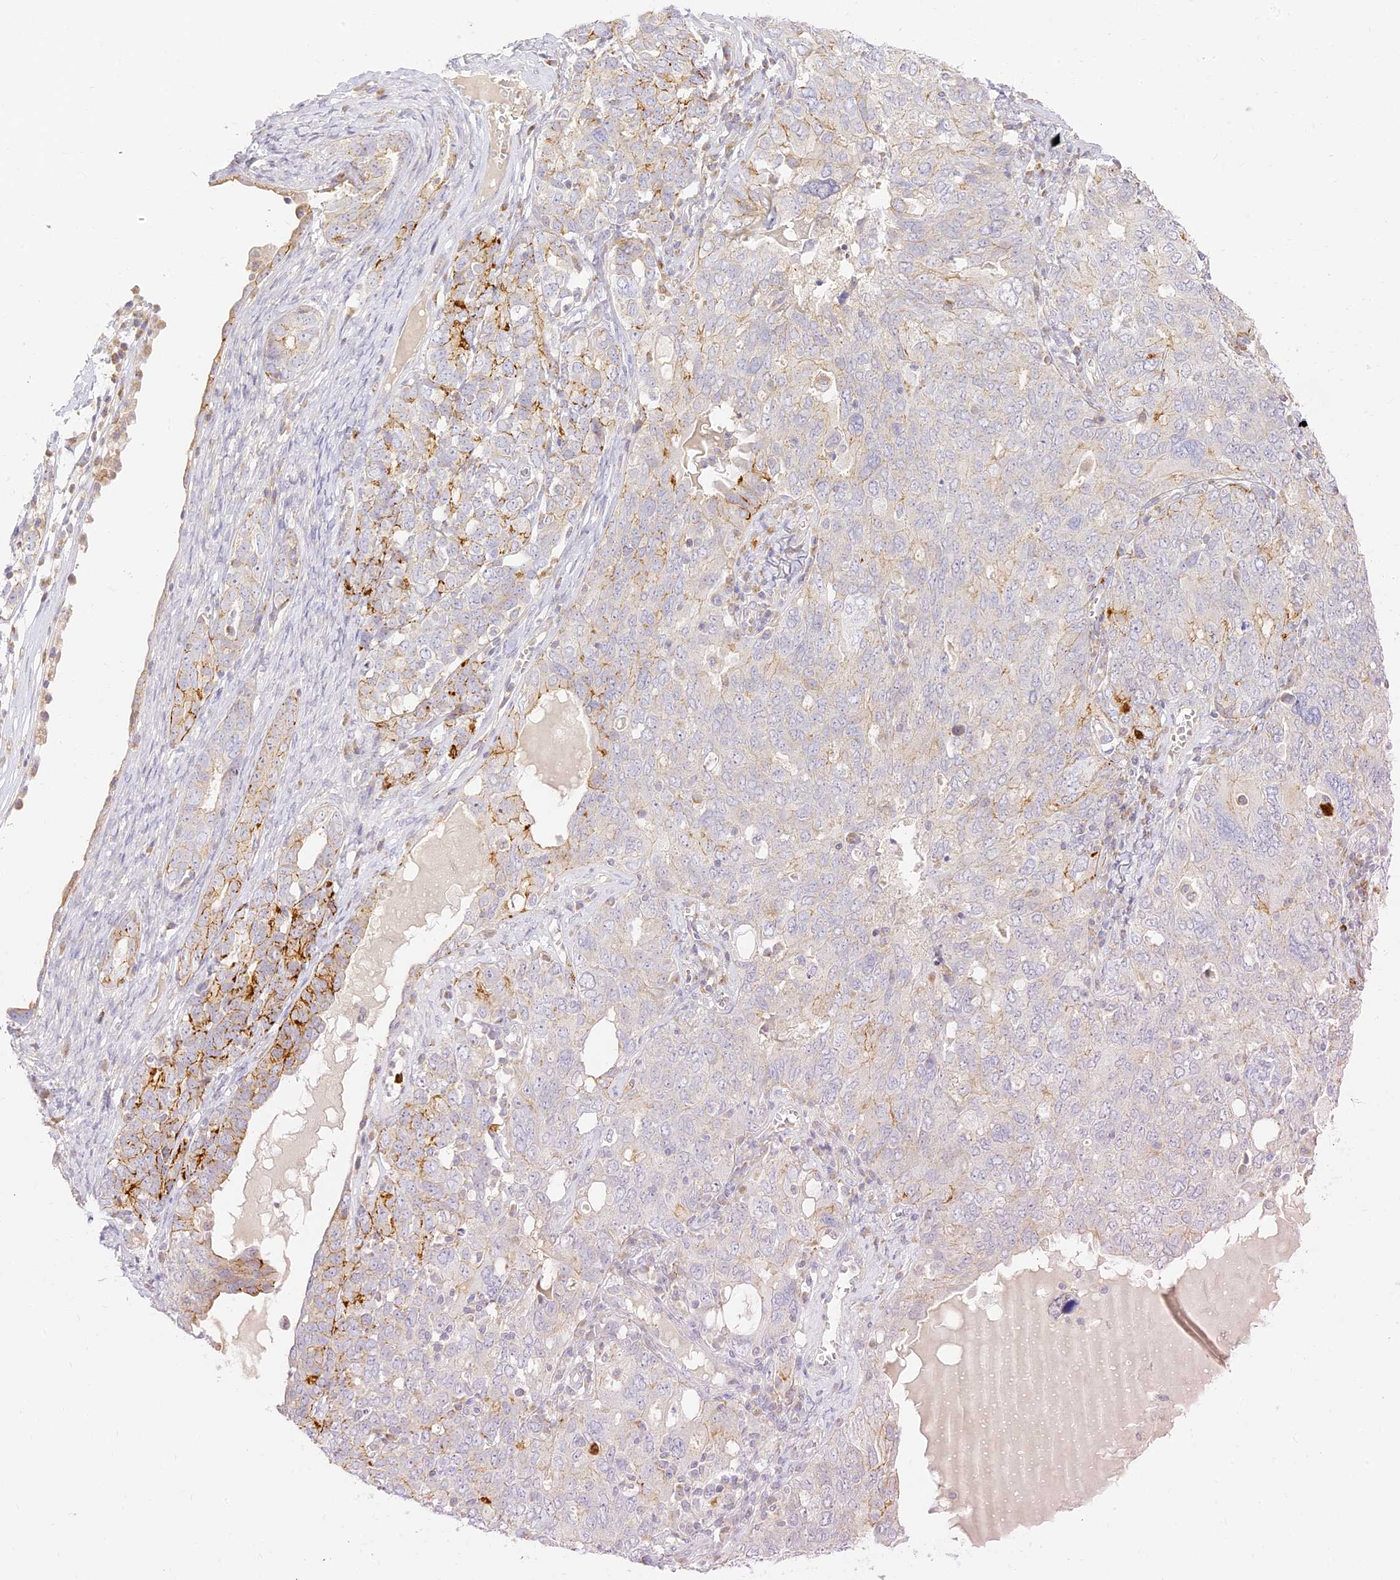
{"staining": {"intensity": "strong", "quantity": "<25%", "location": "cytoplasmic/membranous"}, "tissue": "ovarian cancer", "cell_type": "Tumor cells", "image_type": "cancer", "snomed": [{"axis": "morphology", "description": "Carcinoma, endometroid"}, {"axis": "topography", "description": "Ovary"}], "caption": "Tumor cells reveal medium levels of strong cytoplasmic/membranous positivity in approximately <25% of cells in ovarian endometroid carcinoma.", "gene": "LRRC15", "patient": {"sex": "female", "age": 62}}